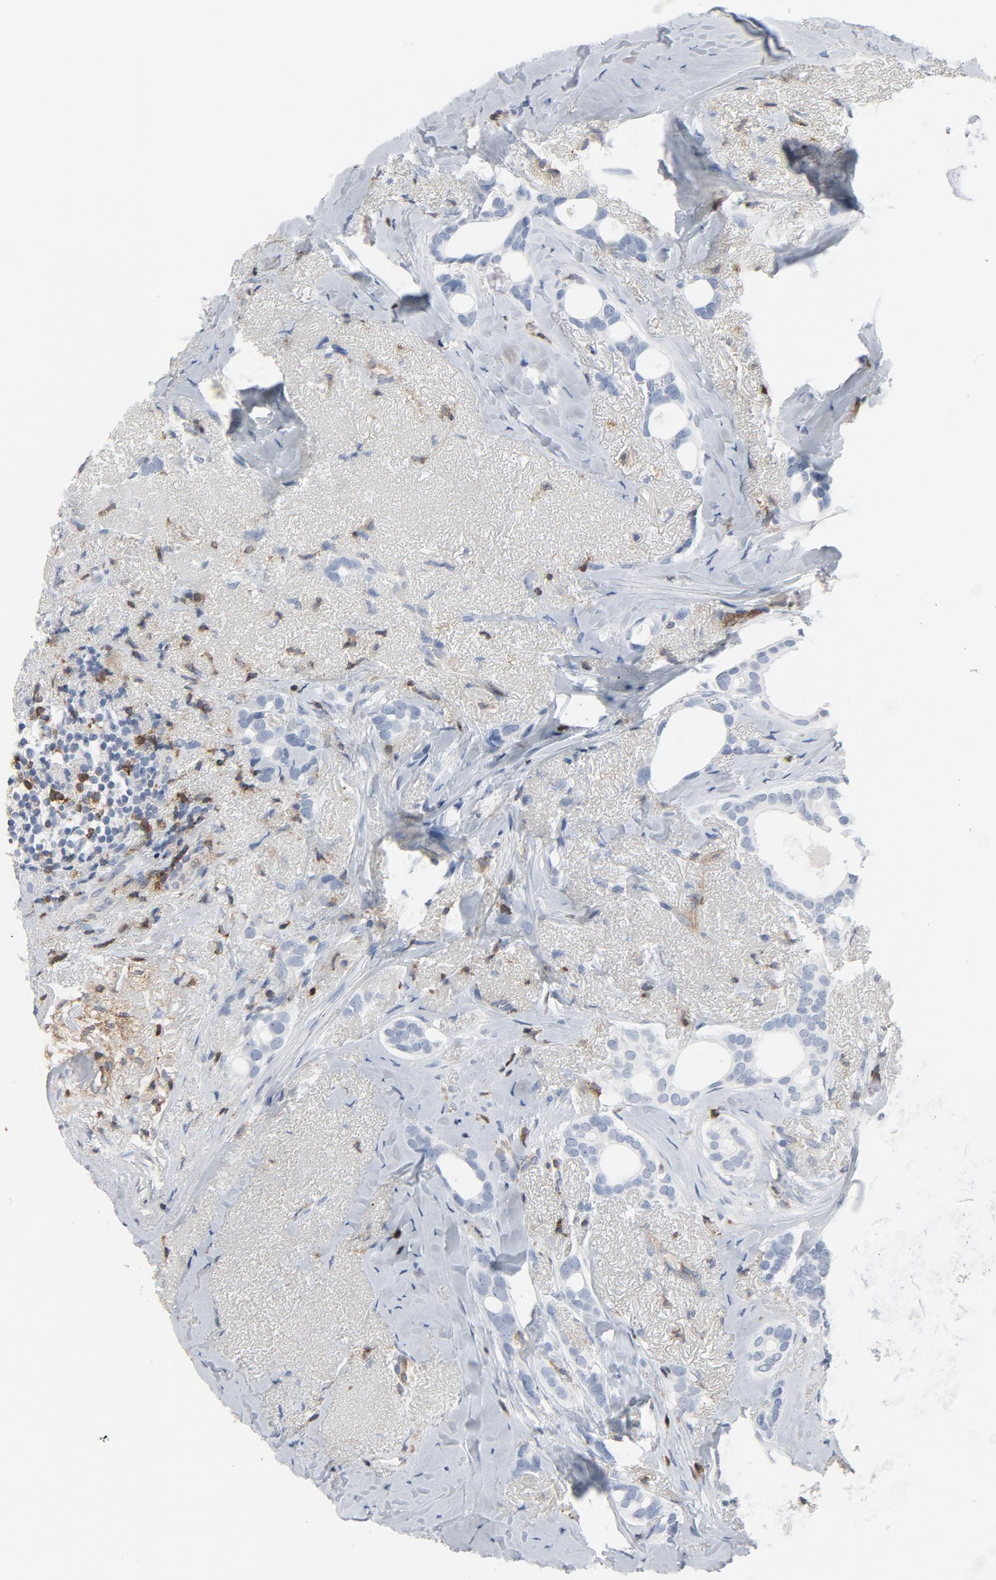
{"staining": {"intensity": "negative", "quantity": "none", "location": "none"}, "tissue": "breast cancer", "cell_type": "Tumor cells", "image_type": "cancer", "snomed": [{"axis": "morphology", "description": "Duct carcinoma"}, {"axis": "topography", "description": "Breast"}], "caption": "Tumor cells show no significant staining in breast cancer (infiltrating ductal carcinoma).", "gene": "LCP2", "patient": {"sex": "female", "age": 54}}